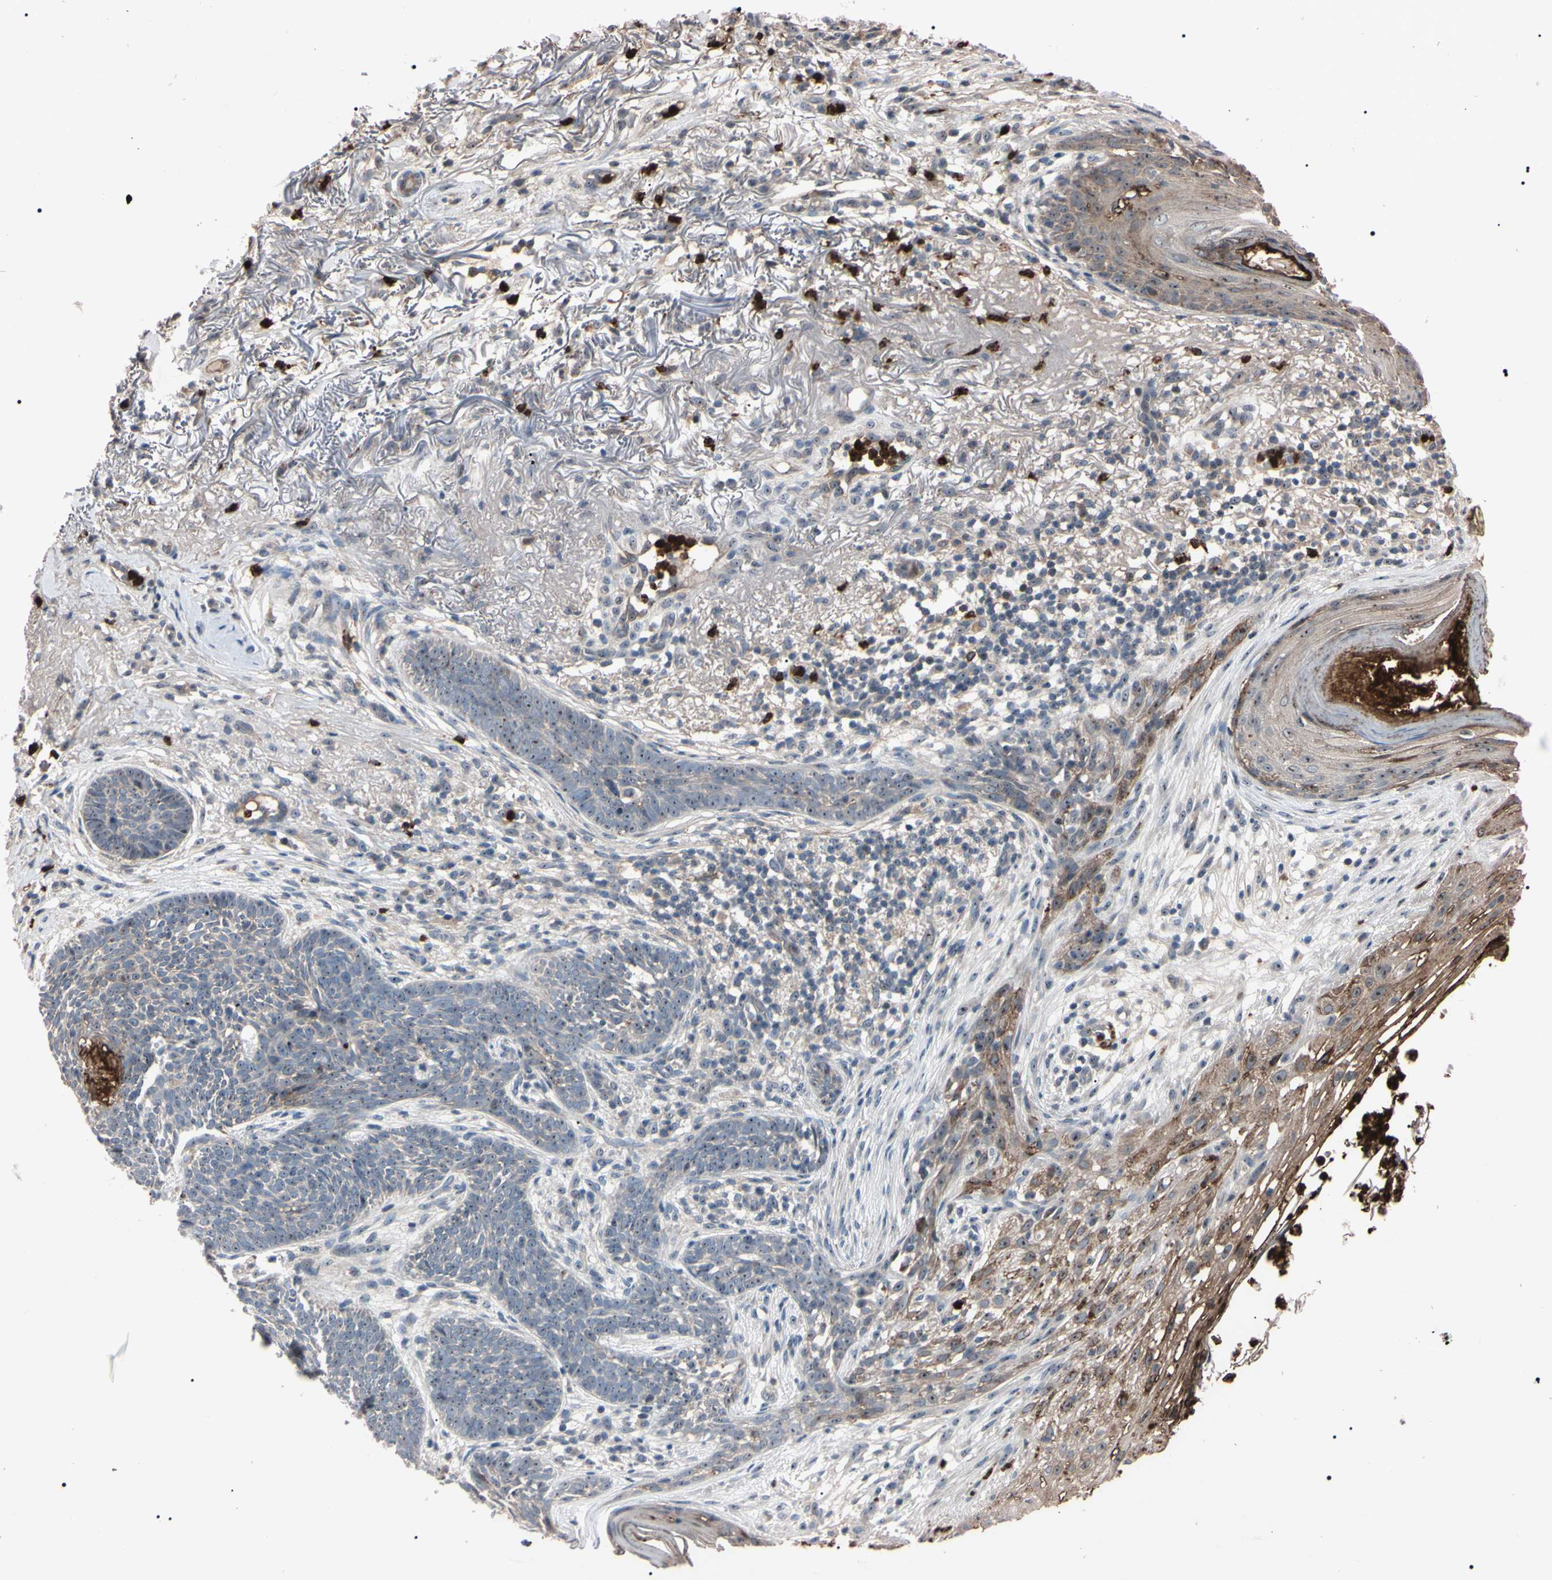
{"staining": {"intensity": "weak", "quantity": "<25%", "location": "cytoplasmic/membranous"}, "tissue": "skin cancer", "cell_type": "Tumor cells", "image_type": "cancer", "snomed": [{"axis": "morphology", "description": "Basal cell carcinoma"}, {"axis": "topography", "description": "Skin"}], "caption": "Micrograph shows no protein positivity in tumor cells of skin cancer (basal cell carcinoma) tissue. (IHC, brightfield microscopy, high magnification).", "gene": "TRAF5", "patient": {"sex": "female", "age": 70}}